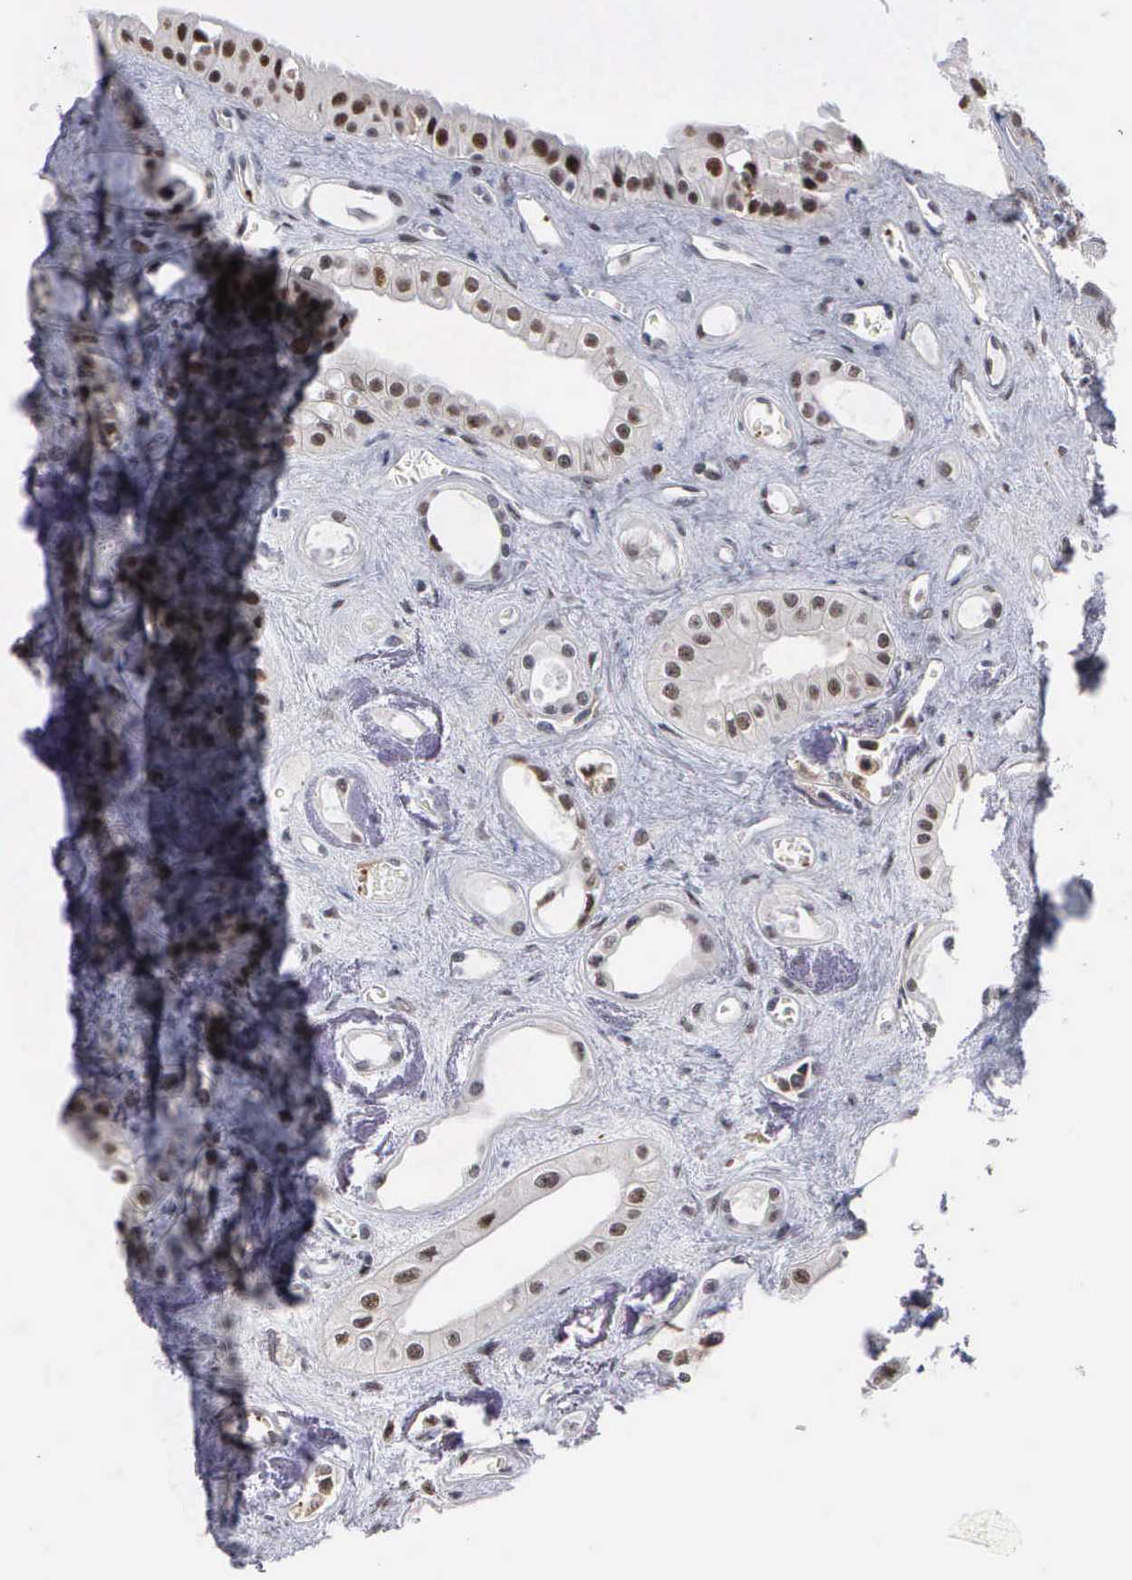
{"staining": {"intensity": "strong", "quantity": ">75%", "location": "nuclear"}, "tissue": "urinary bladder", "cell_type": "Urothelial cells", "image_type": "normal", "snomed": [{"axis": "morphology", "description": "Normal tissue, NOS"}, {"axis": "topography", "description": "Kidney"}, {"axis": "topography", "description": "Urinary bladder"}], "caption": "Immunohistochemistry (IHC) of normal human urinary bladder displays high levels of strong nuclear staining in approximately >75% of urothelial cells. The staining was performed using DAB (3,3'-diaminobenzidine), with brown indicating positive protein expression. Nuclei are stained blue with hematoxylin.", "gene": "TRMT5", "patient": {"sex": "male", "age": 67}}